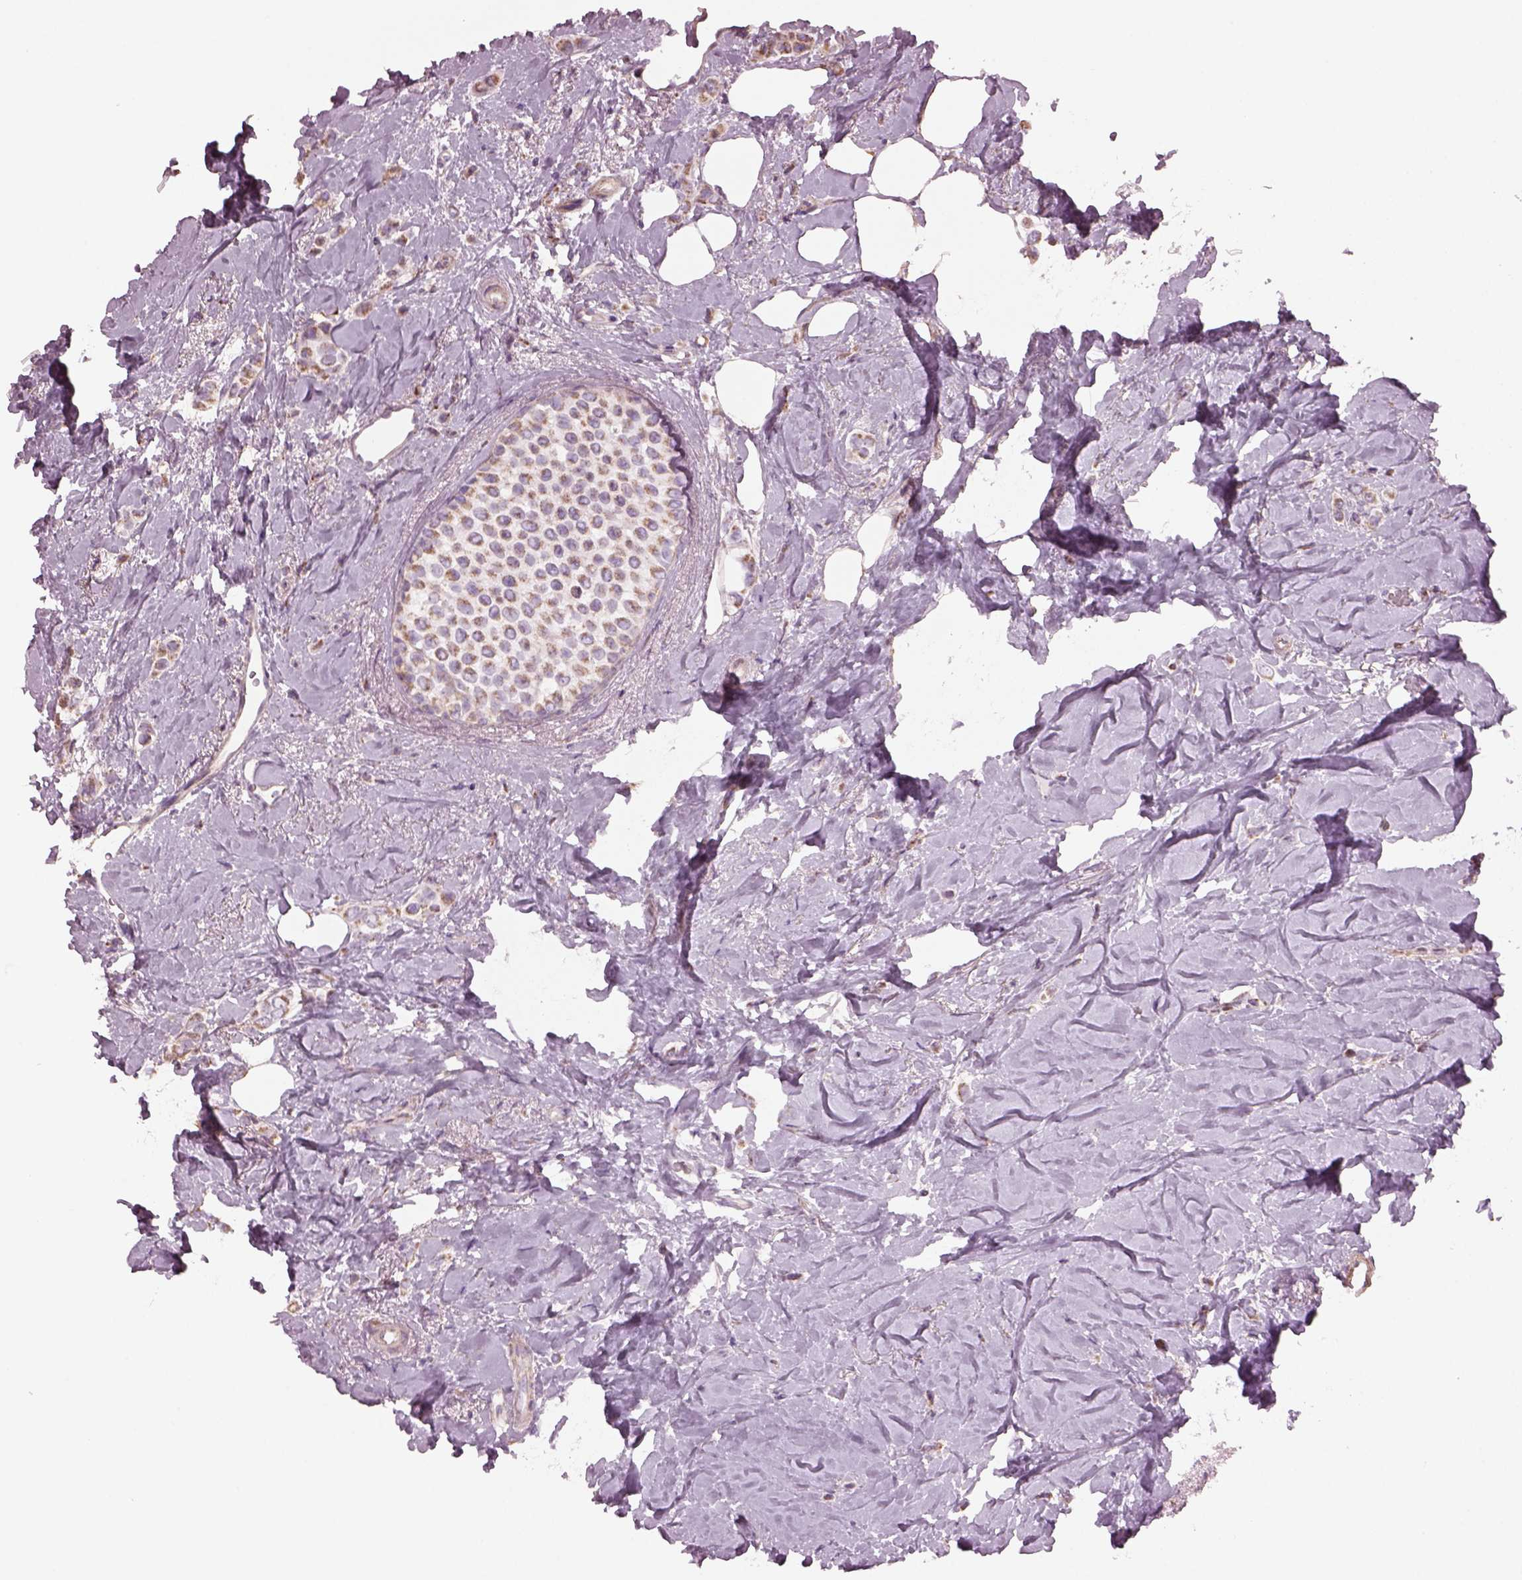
{"staining": {"intensity": "moderate", "quantity": ">75%", "location": "cytoplasmic/membranous"}, "tissue": "breast cancer", "cell_type": "Tumor cells", "image_type": "cancer", "snomed": [{"axis": "morphology", "description": "Lobular carcinoma"}, {"axis": "topography", "description": "Breast"}], "caption": "Breast cancer stained for a protein demonstrates moderate cytoplasmic/membranous positivity in tumor cells. Nuclei are stained in blue.", "gene": "SPATA7", "patient": {"sex": "female", "age": 66}}